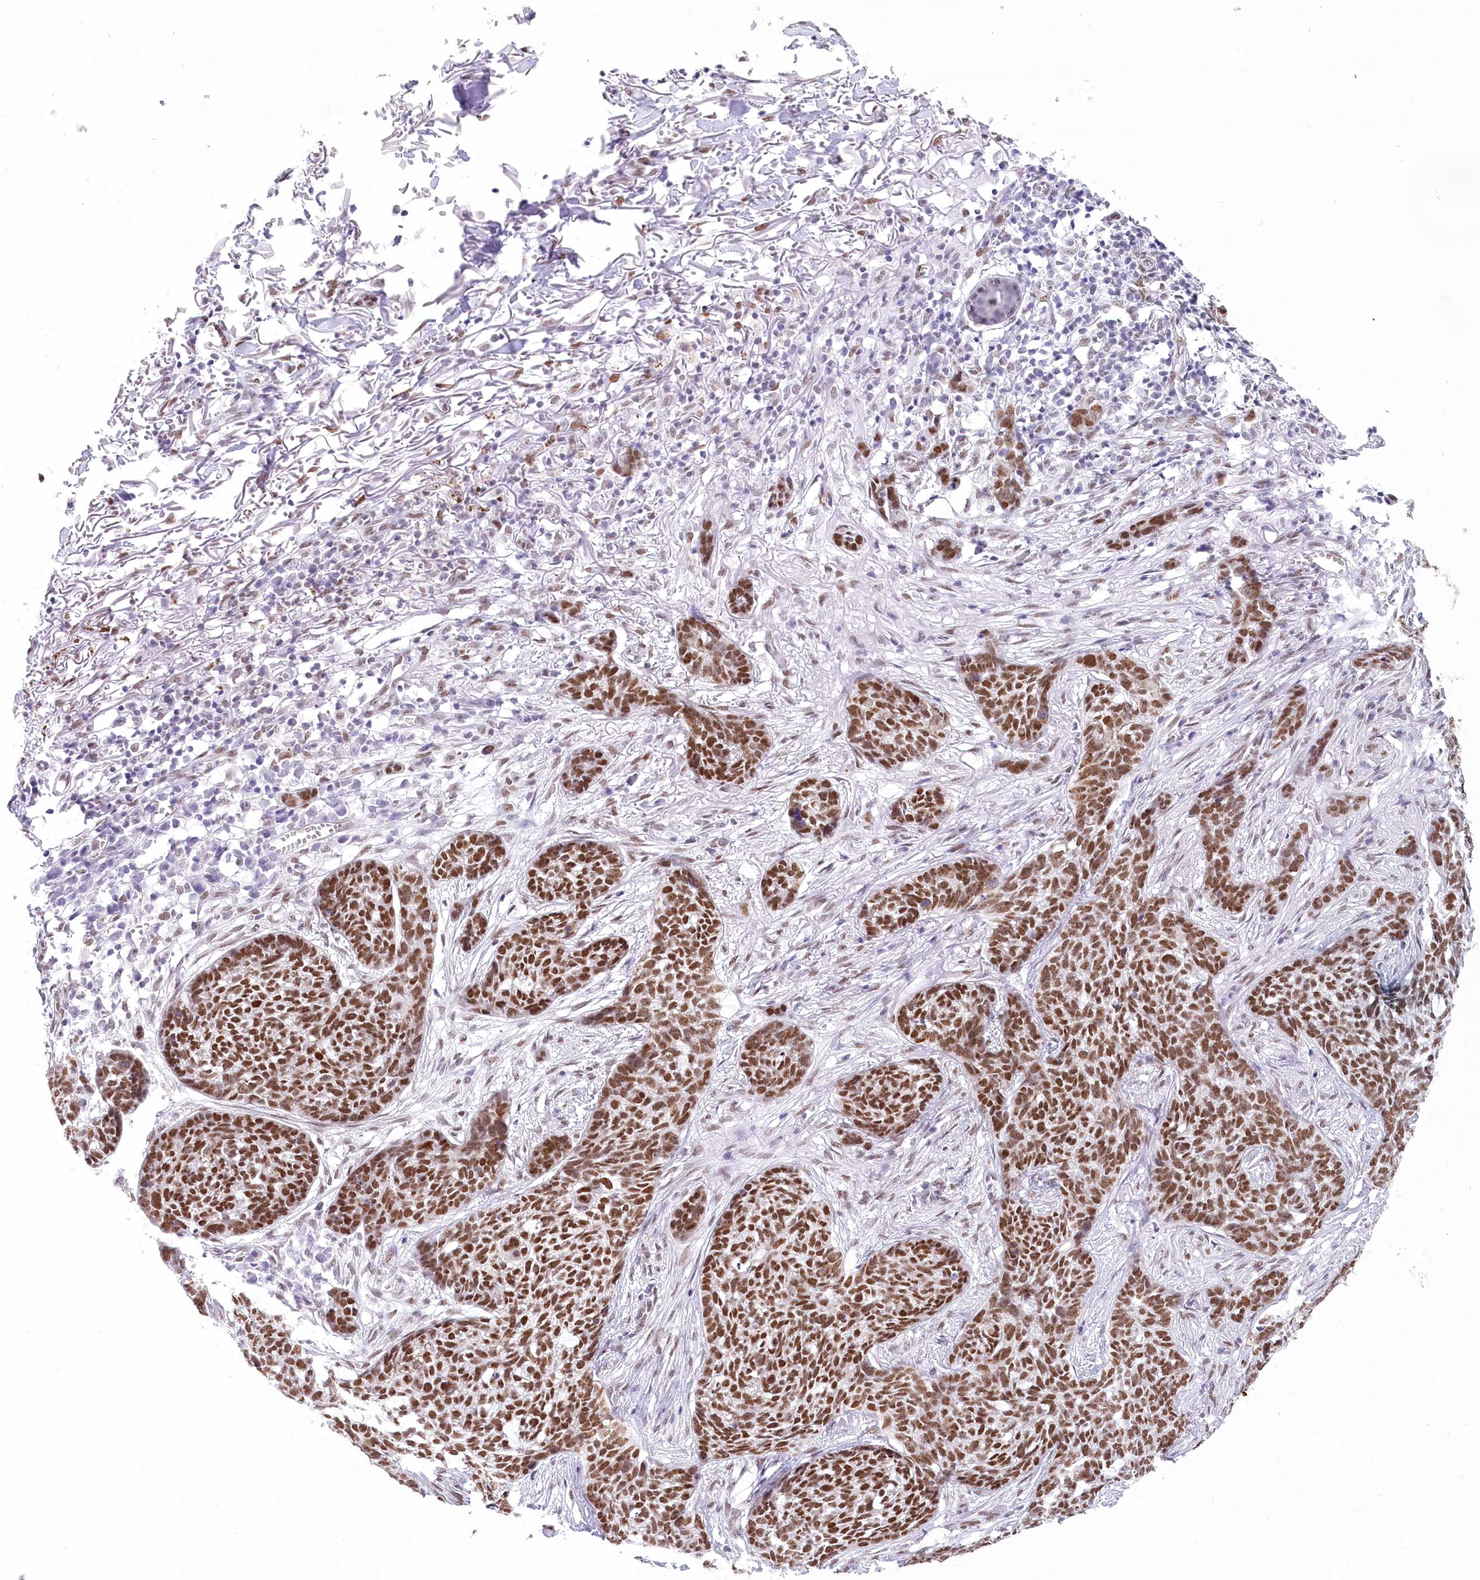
{"staining": {"intensity": "moderate", "quantity": ">75%", "location": "nuclear"}, "tissue": "skin cancer", "cell_type": "Tumor cells", "image_type": "cancer", "snomed": [{"axis": "morphology", "description": "Basal cell carcinoma"}, {"axis": "topography", "description": "Skin"}], "caption": "High-magnification brightfield microscopy of skin cancer stained with DAB (brown) and counterstained with hematoxylin (blue). tumor cells exhibit moderate nuclear positivity is present in approximately>75% of cells.", "gene": "HNRNPA0", "patient": {"sex": "male", "age": 85}}